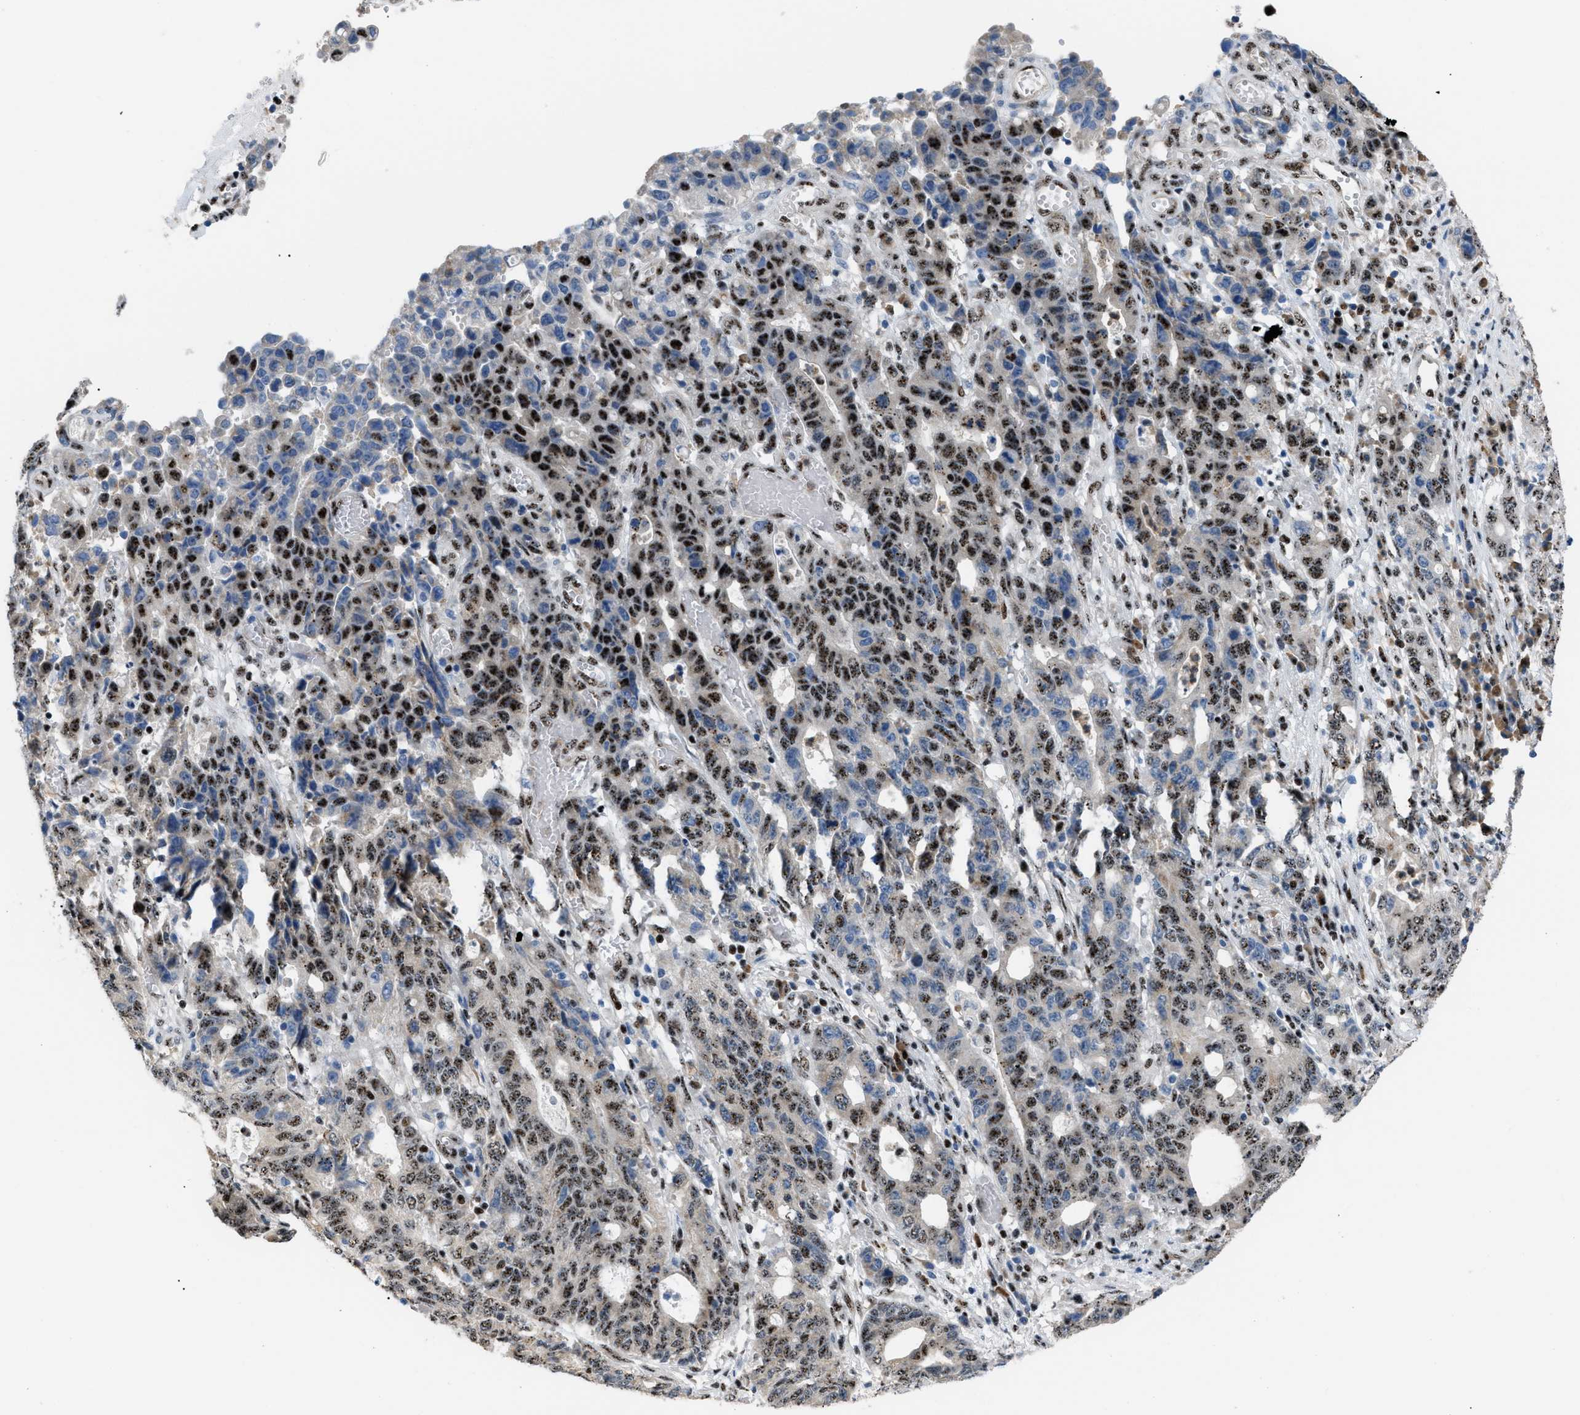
{"staining": {"intensity": "strong", "quantity": ">75%", "location": "nuclear"}, "tissue": "stomach cancer", "cell_type": "Tumor cells", "image_type": "cancer", "snomed": [{"axis": "morphology", "description": "Adenocarcinoma, NOS"}, {"axis": "topography", "description": "Stomach, upper"}], "caption": "Immunohistochemistry (IHC) micrograph of neoplastic tissue: human stomach cancer stained using IHC exhibits high levels of strong protein expression localized specifically in the nuclear of tumor cells, appearing as a nuclear brown color.", "gene": "CDR2", "patient": {"sex": "male", "age": 69}}